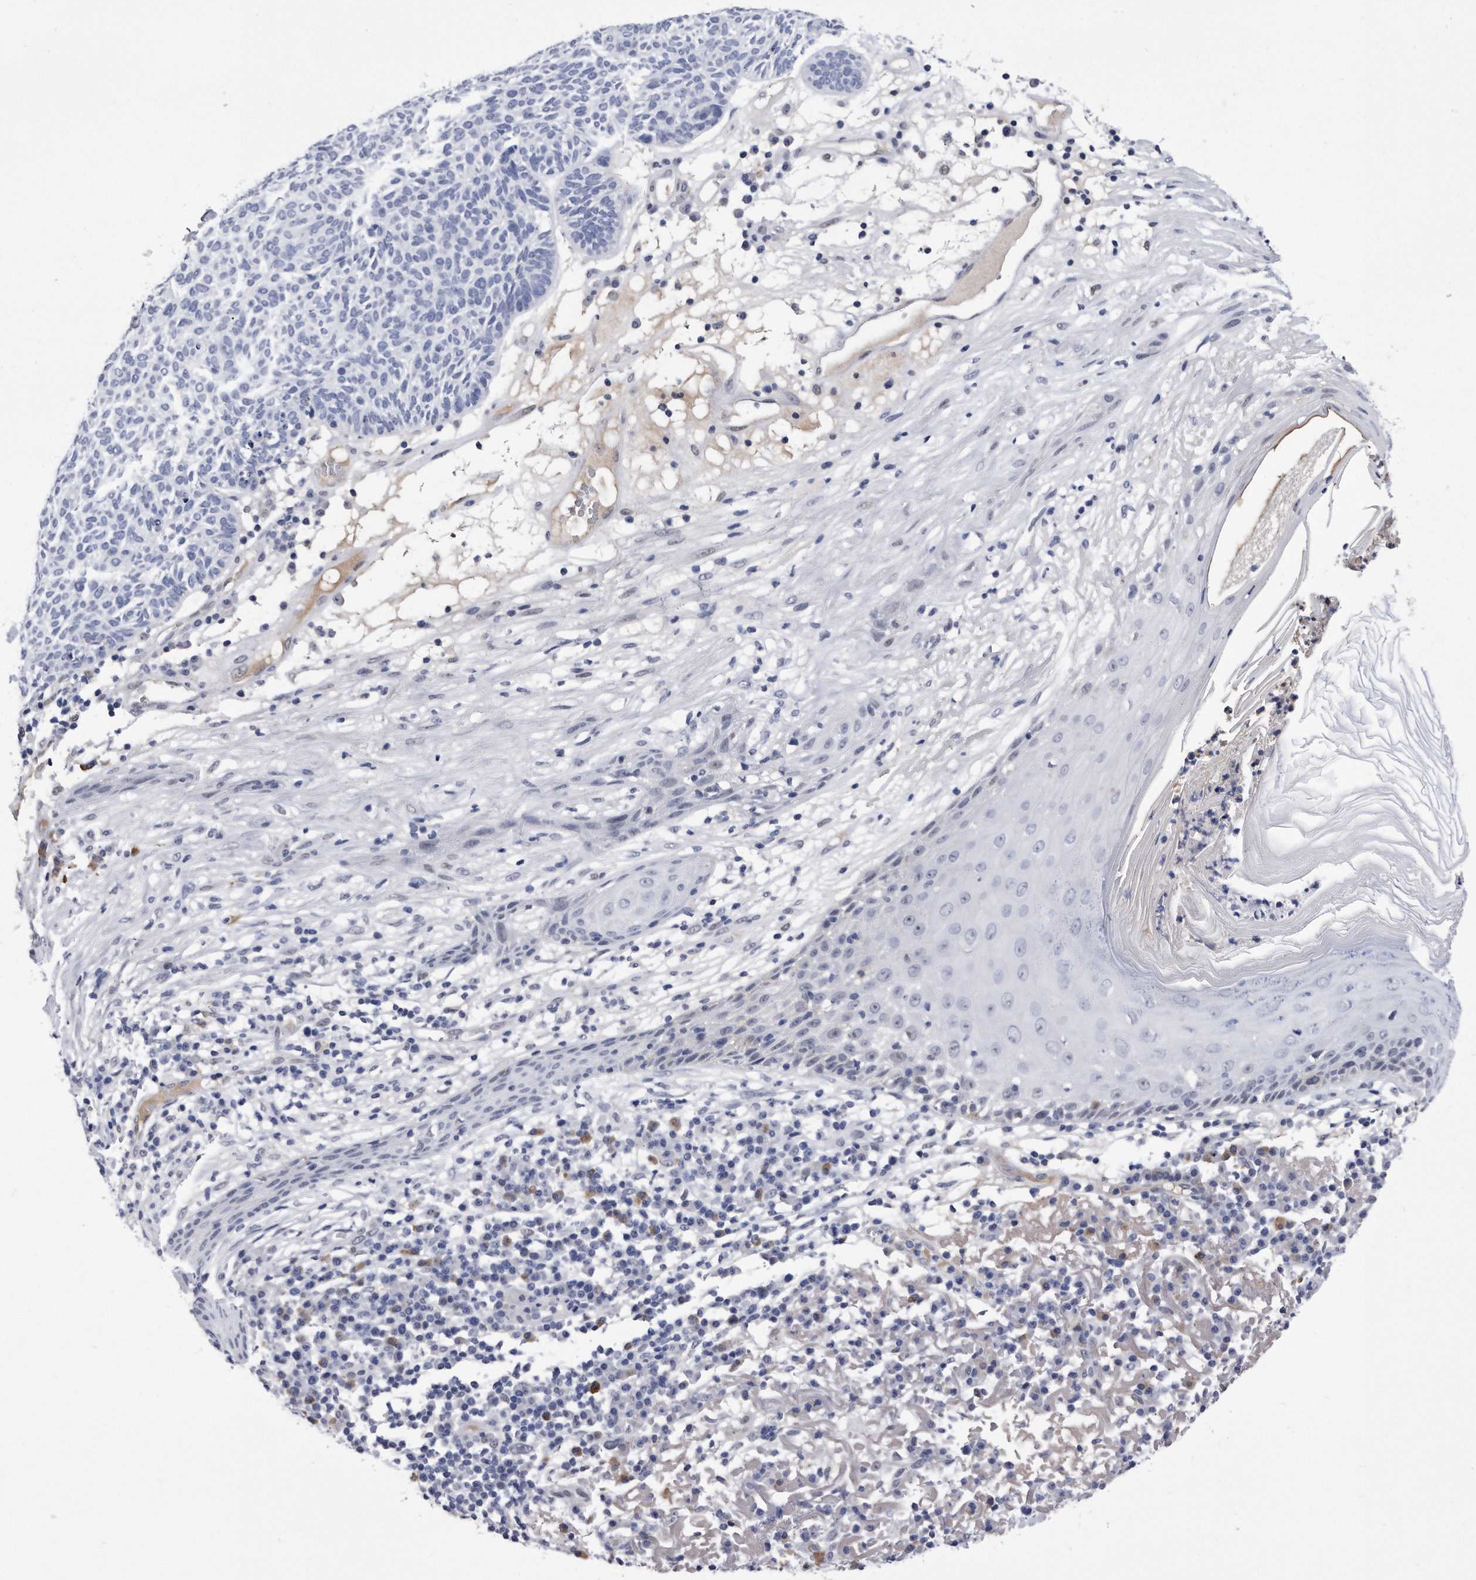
{"staining": {"intensity": "negative", "quantity": "none", "location": "none"}, "tissue": "skin cancer", "cell_type": "Tumor cells", "image_type": "cancer", "snomed": [{"axis": "morphology", "description": "Squamous cell carcinoma, NOS"}, {"axis": "topography", "description": "Skin"}], "caption": "There is no significant staining in tumor cells of skin cancer (squamous cell carcinoma).", "gene": "KCTD8", "patient": {"sex": "female", "age": 90}}